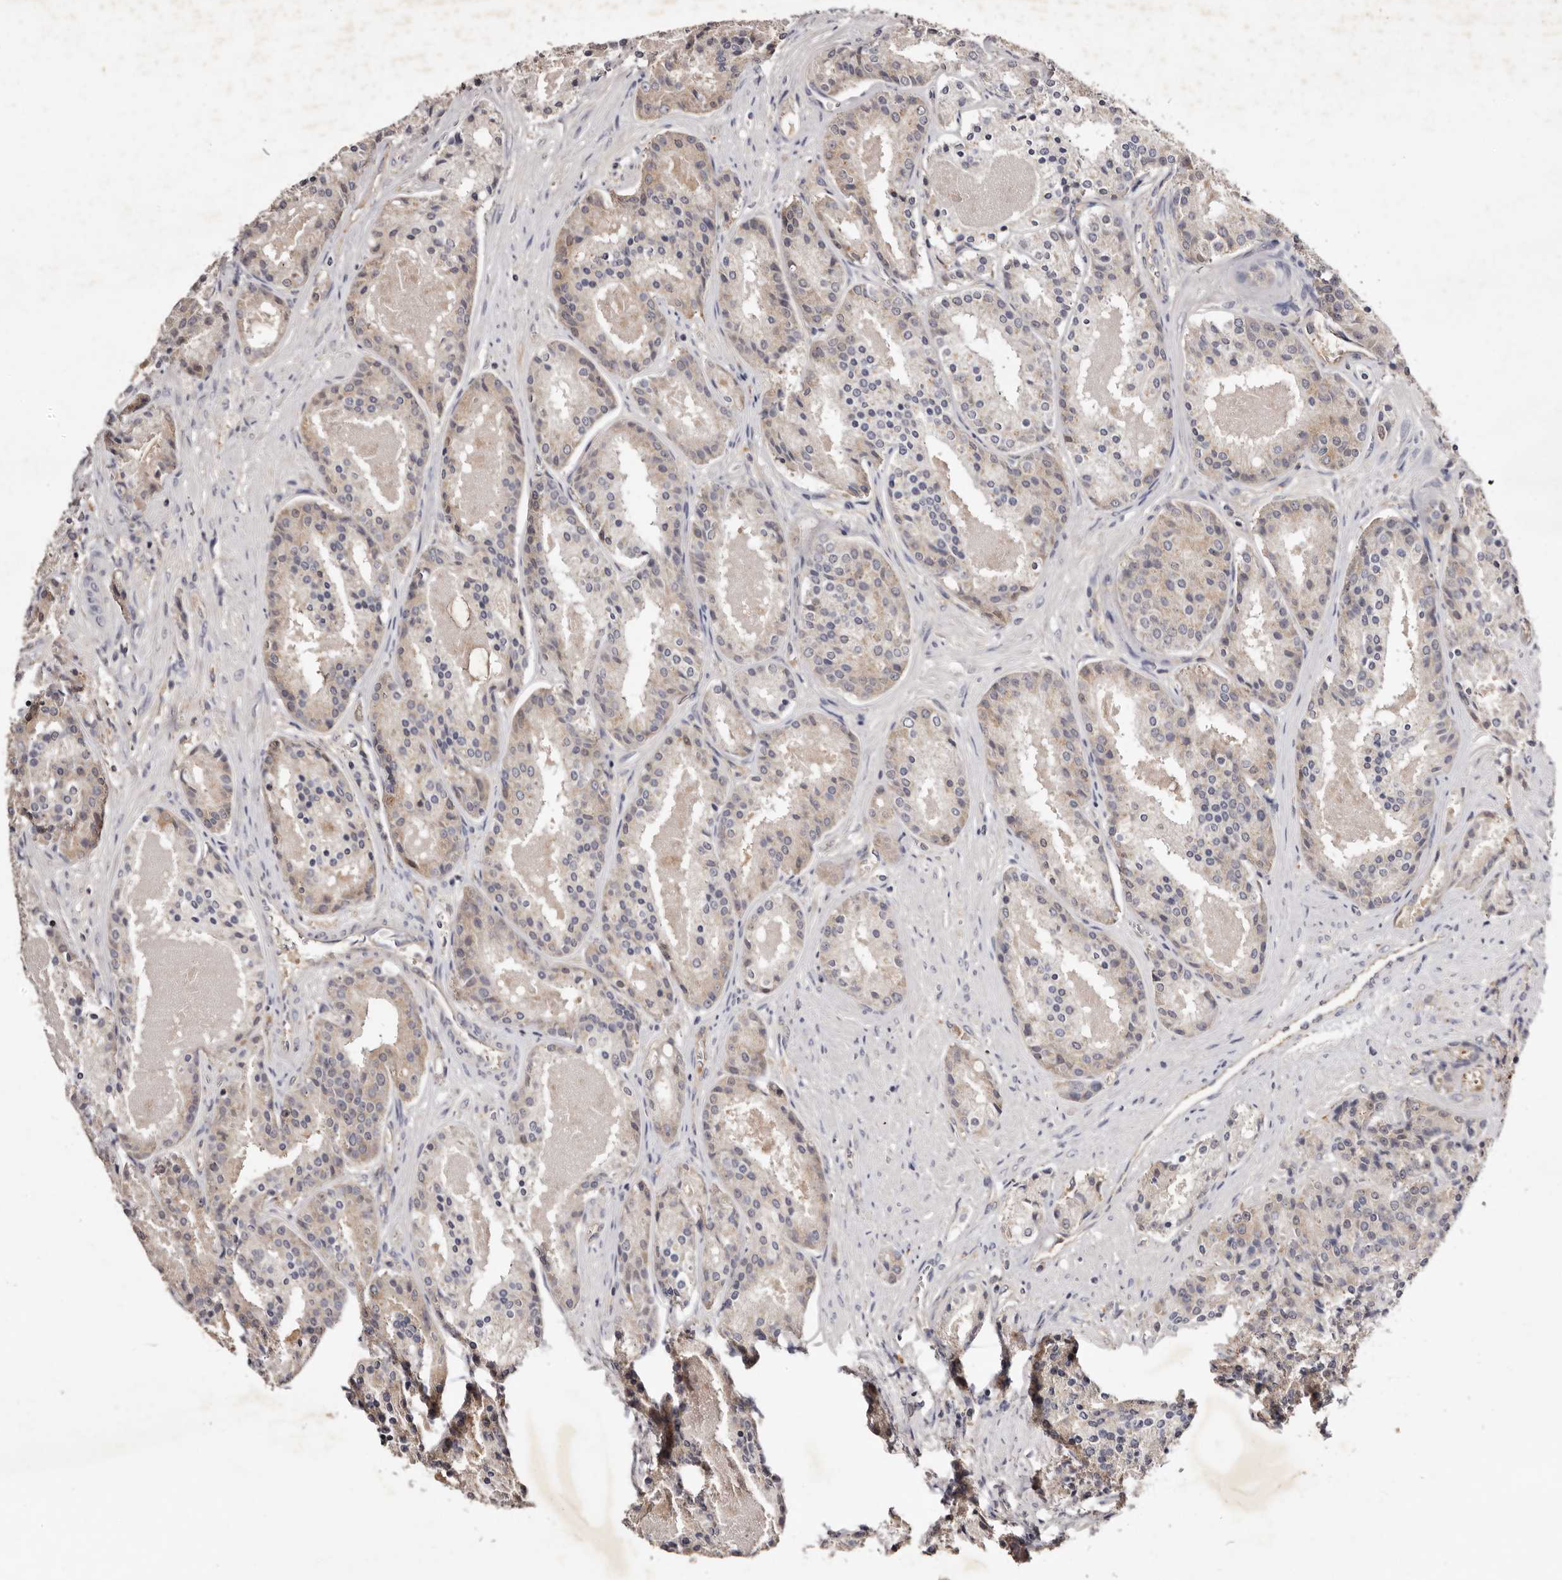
{"staining": {"intensity": "moderate", "quantity": "<25%", "location": "cytoplasmic/membranous"}, "tissue": "prostate cancer", "cell_type": "Tumor cells", "image_type": "cancer", "snomed": [{"axis": "morphology", "description": "Adenocarcinoma, High grade"}, {"axis": "topography", "description": "Prostate"}], "caption": "The micrograph reveals staining of prostate cancer, revealing moderate cytoplasmic/membranous protein positivity (brown color) within tumor cells.", "gene": "LTV1", "patient": {"sex": "male", "age": 60}}